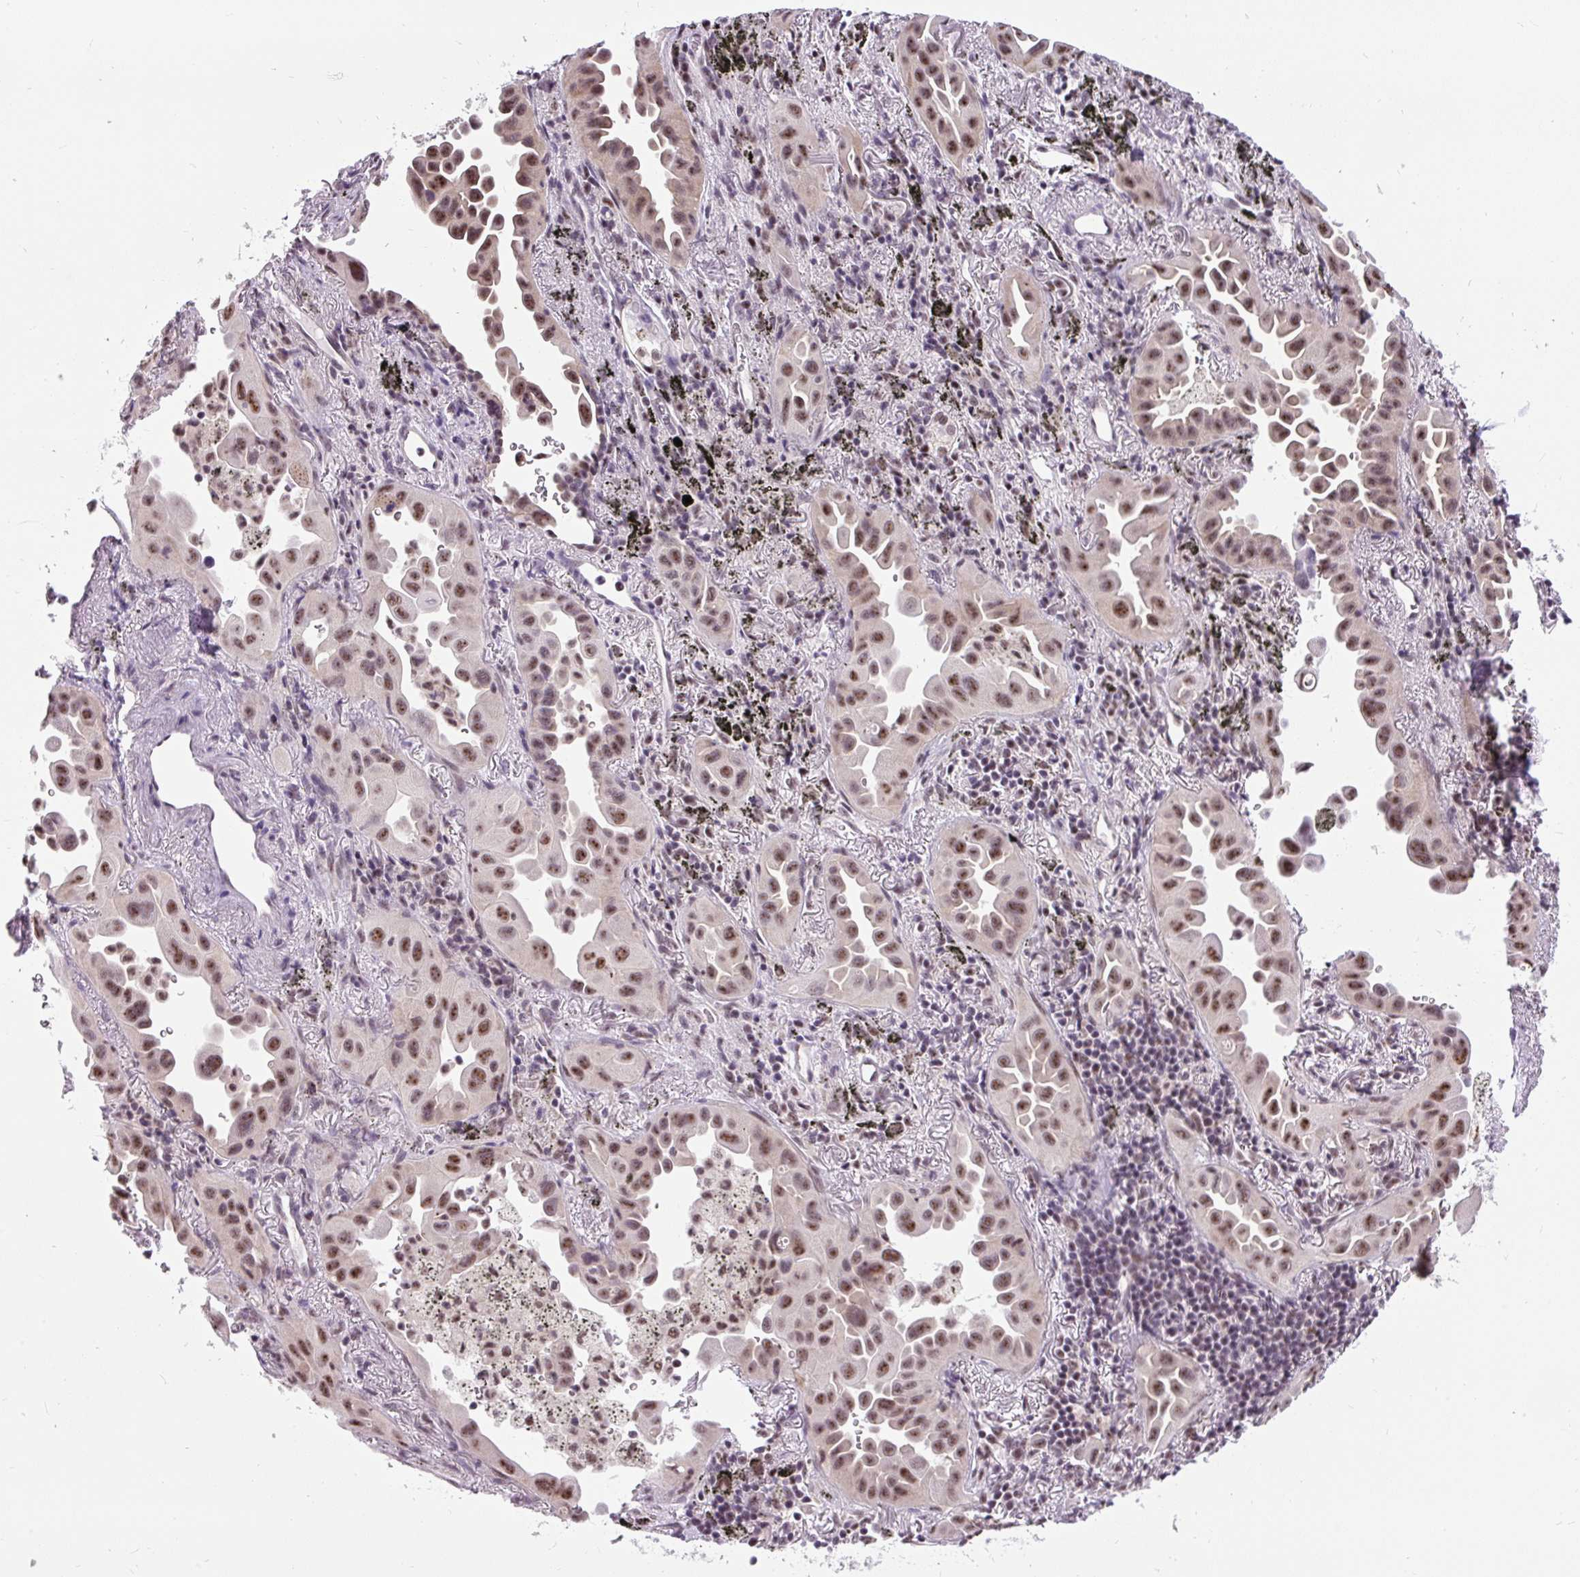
{"staining": {"intensity": "moderate", "quantity": ">75%", "location": "nuclear"}, "tissue": "lung cancer", "cell_type": "Tumor cells", "image_type": "cancer", "snomed": [{"axis": "morphology", "description": "Adenocarcinoma, NOS"}, {"axis": "topography", "description": "Lung"}], "caption": "Immunohistochemistry staining of lung adenocarcinoma, which shows medium levels of moderate nuclear expression in about >75% of tumor cells indicating moderate nuclear protein positivity. The staining was performed using DAB (3,3'-diaminobenzidine) (brown) for protein detection and nuclei were counterstained in hematoxylin (blue).", "gene": "SMC5", "patient": {"sex": "male", "age": 68}}